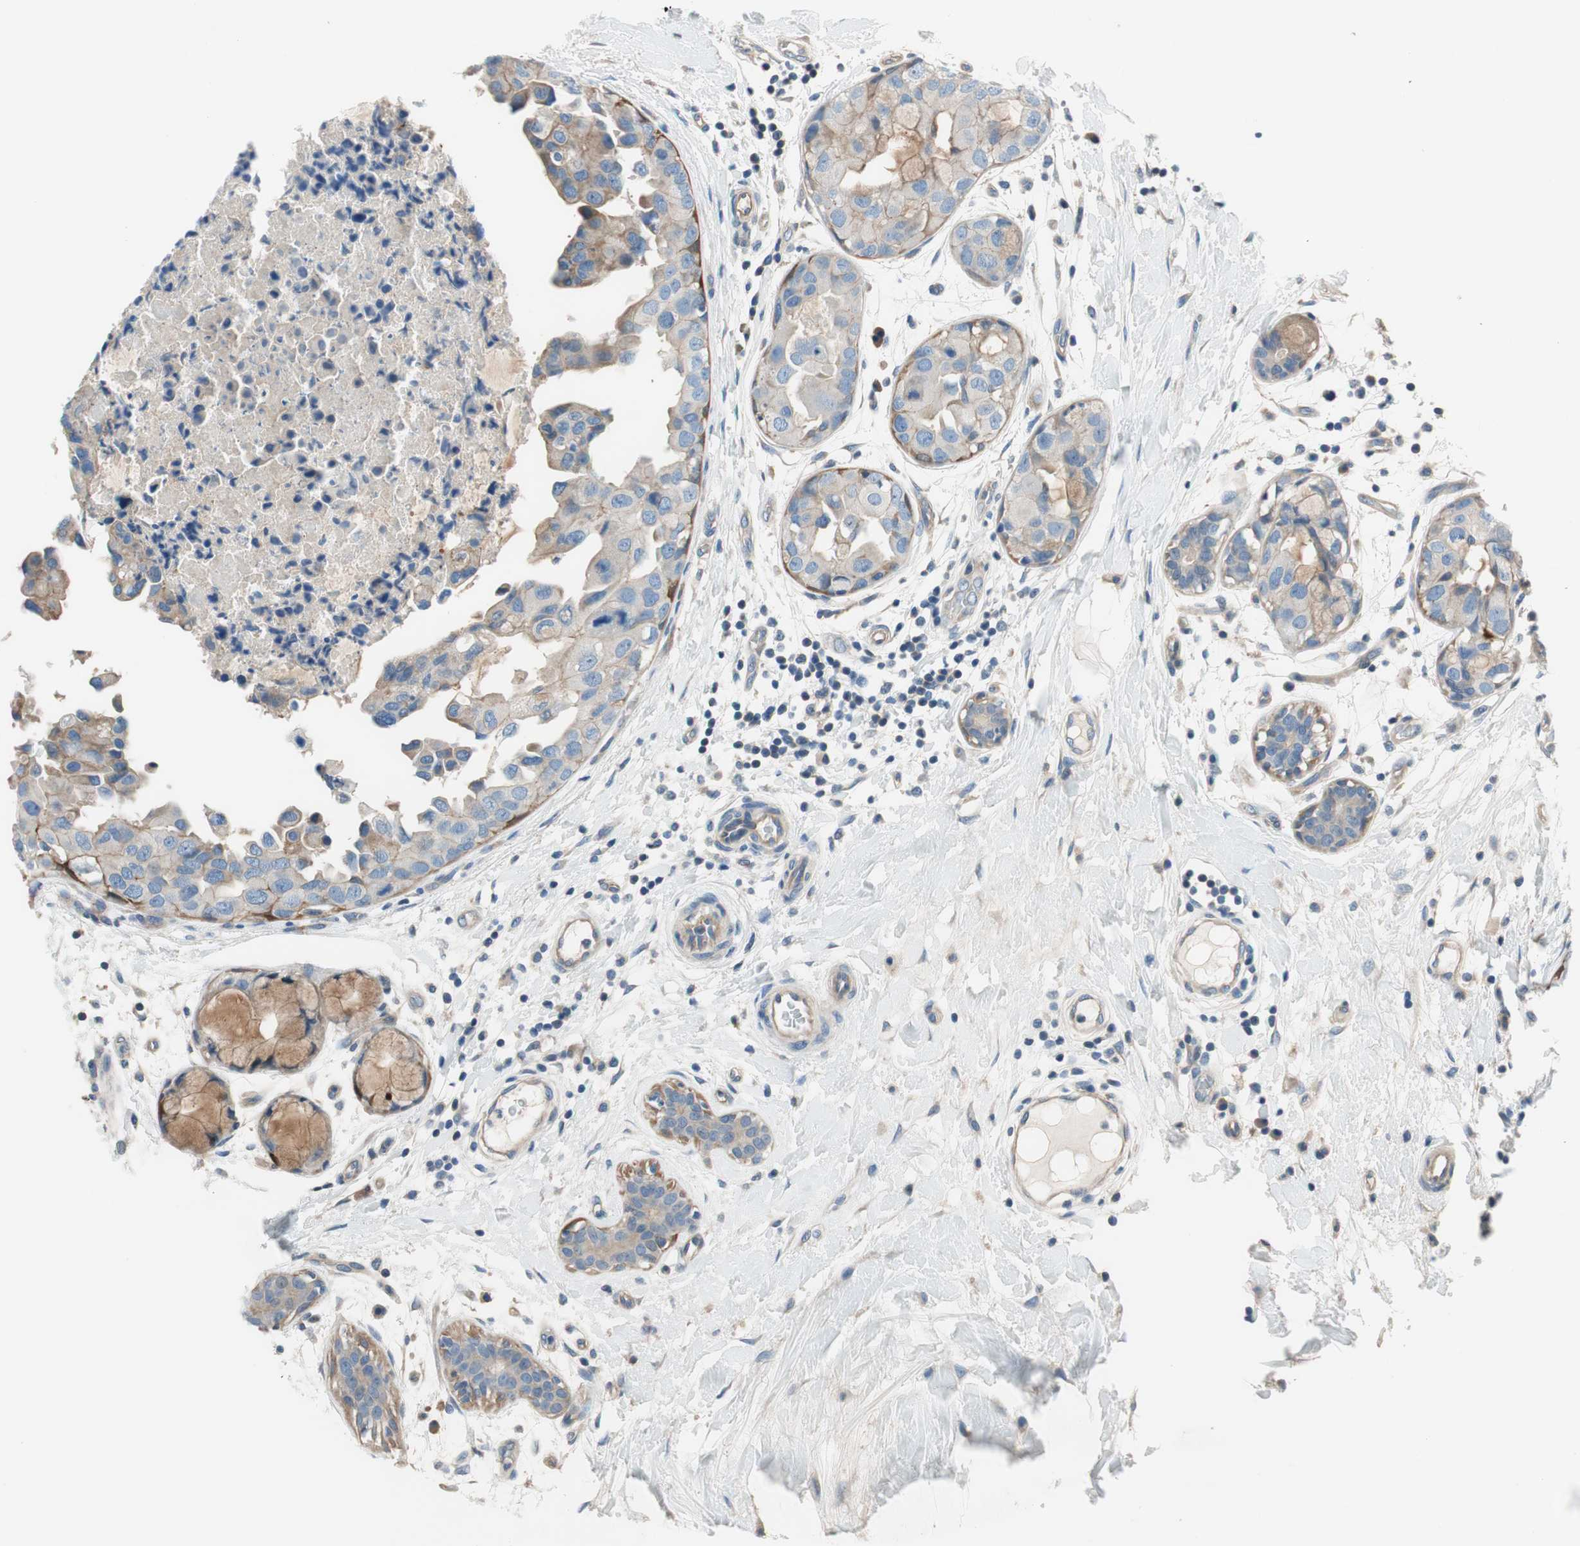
{"staining": {"intensity": "moderate", "quantity": "25%-75%", "location": "cytoplasmic/membranous"}, "tissue": "breast cancer", "cell_type": "Tumor cells", "image_type": "cancer", "snomed": [{"axis": "morphology", "description": "Duct carcinoma"}, {"axis": "topography", "description": "Breast"}], "caption": "DAB (3,3'-diaminobenzidine) immunohistochemical staining of breast cancer shows moderate cytoplasmic/membranous protein expression in approximately 25%-75% of tumor cells.", "gene": "CALML3", "patient": {"sex": "female", "age": 40}}